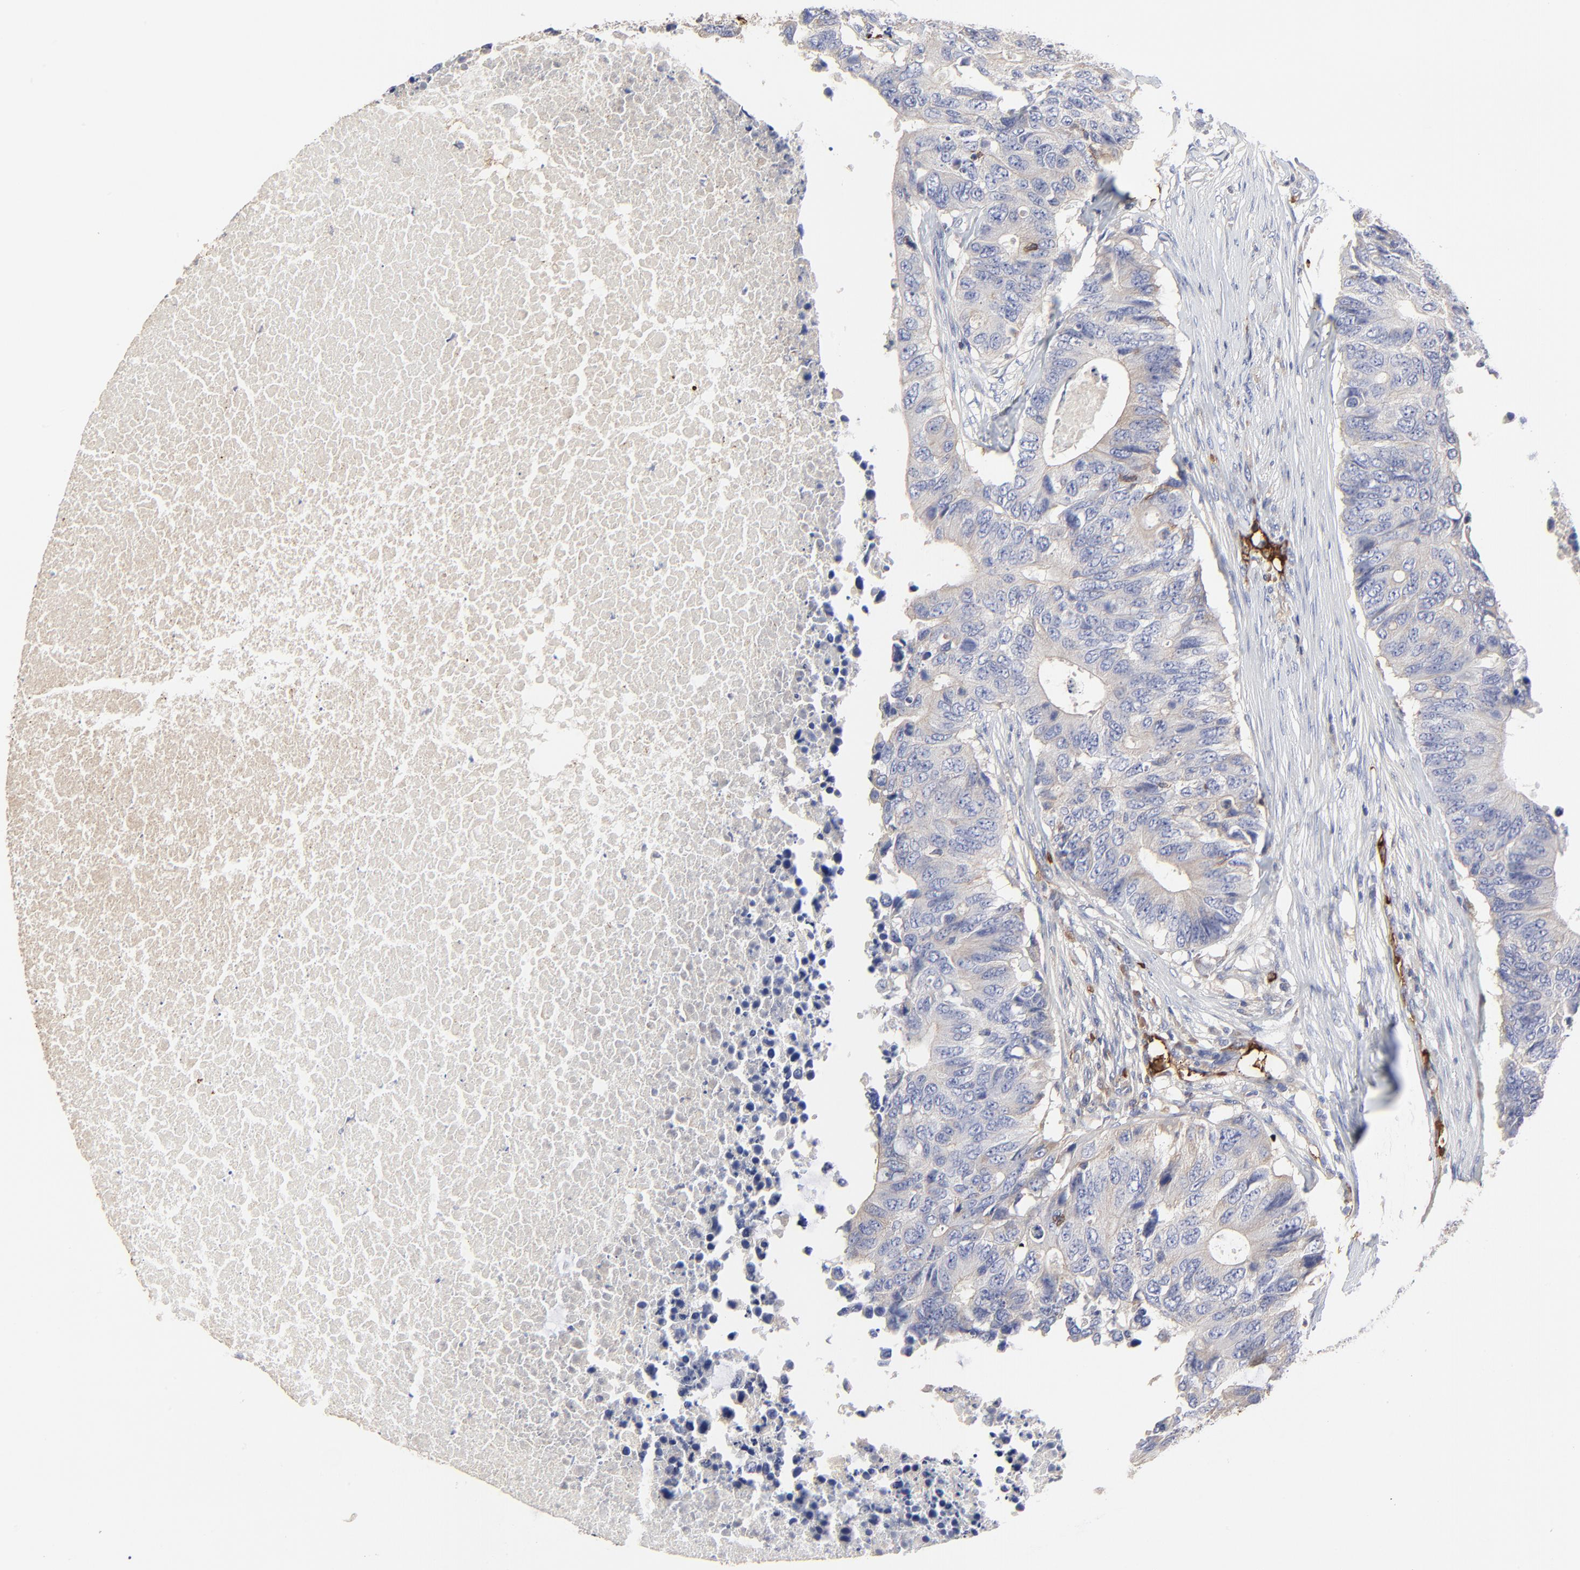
{"staining": {"intensity": "negative", "quantity": "none", "location": "none"}, "tissue": "colorectal cancer", "cell_type": "Tumor cells", "image_type": "cancer", "snomed": [{"axis": "morphology", "description": "Adenocarcinoma, NOS"}, {"axis": "topography", "description": "Colon"}], "caption": "Tumor cells show no significant positivity in colorectal cancer (adenocarcinoma). (DAB immunohistochemistry (IHC) with hematoxylin counter stain).", "gene": "PAG1", "patient": {"sex": "male", "age": 71}}